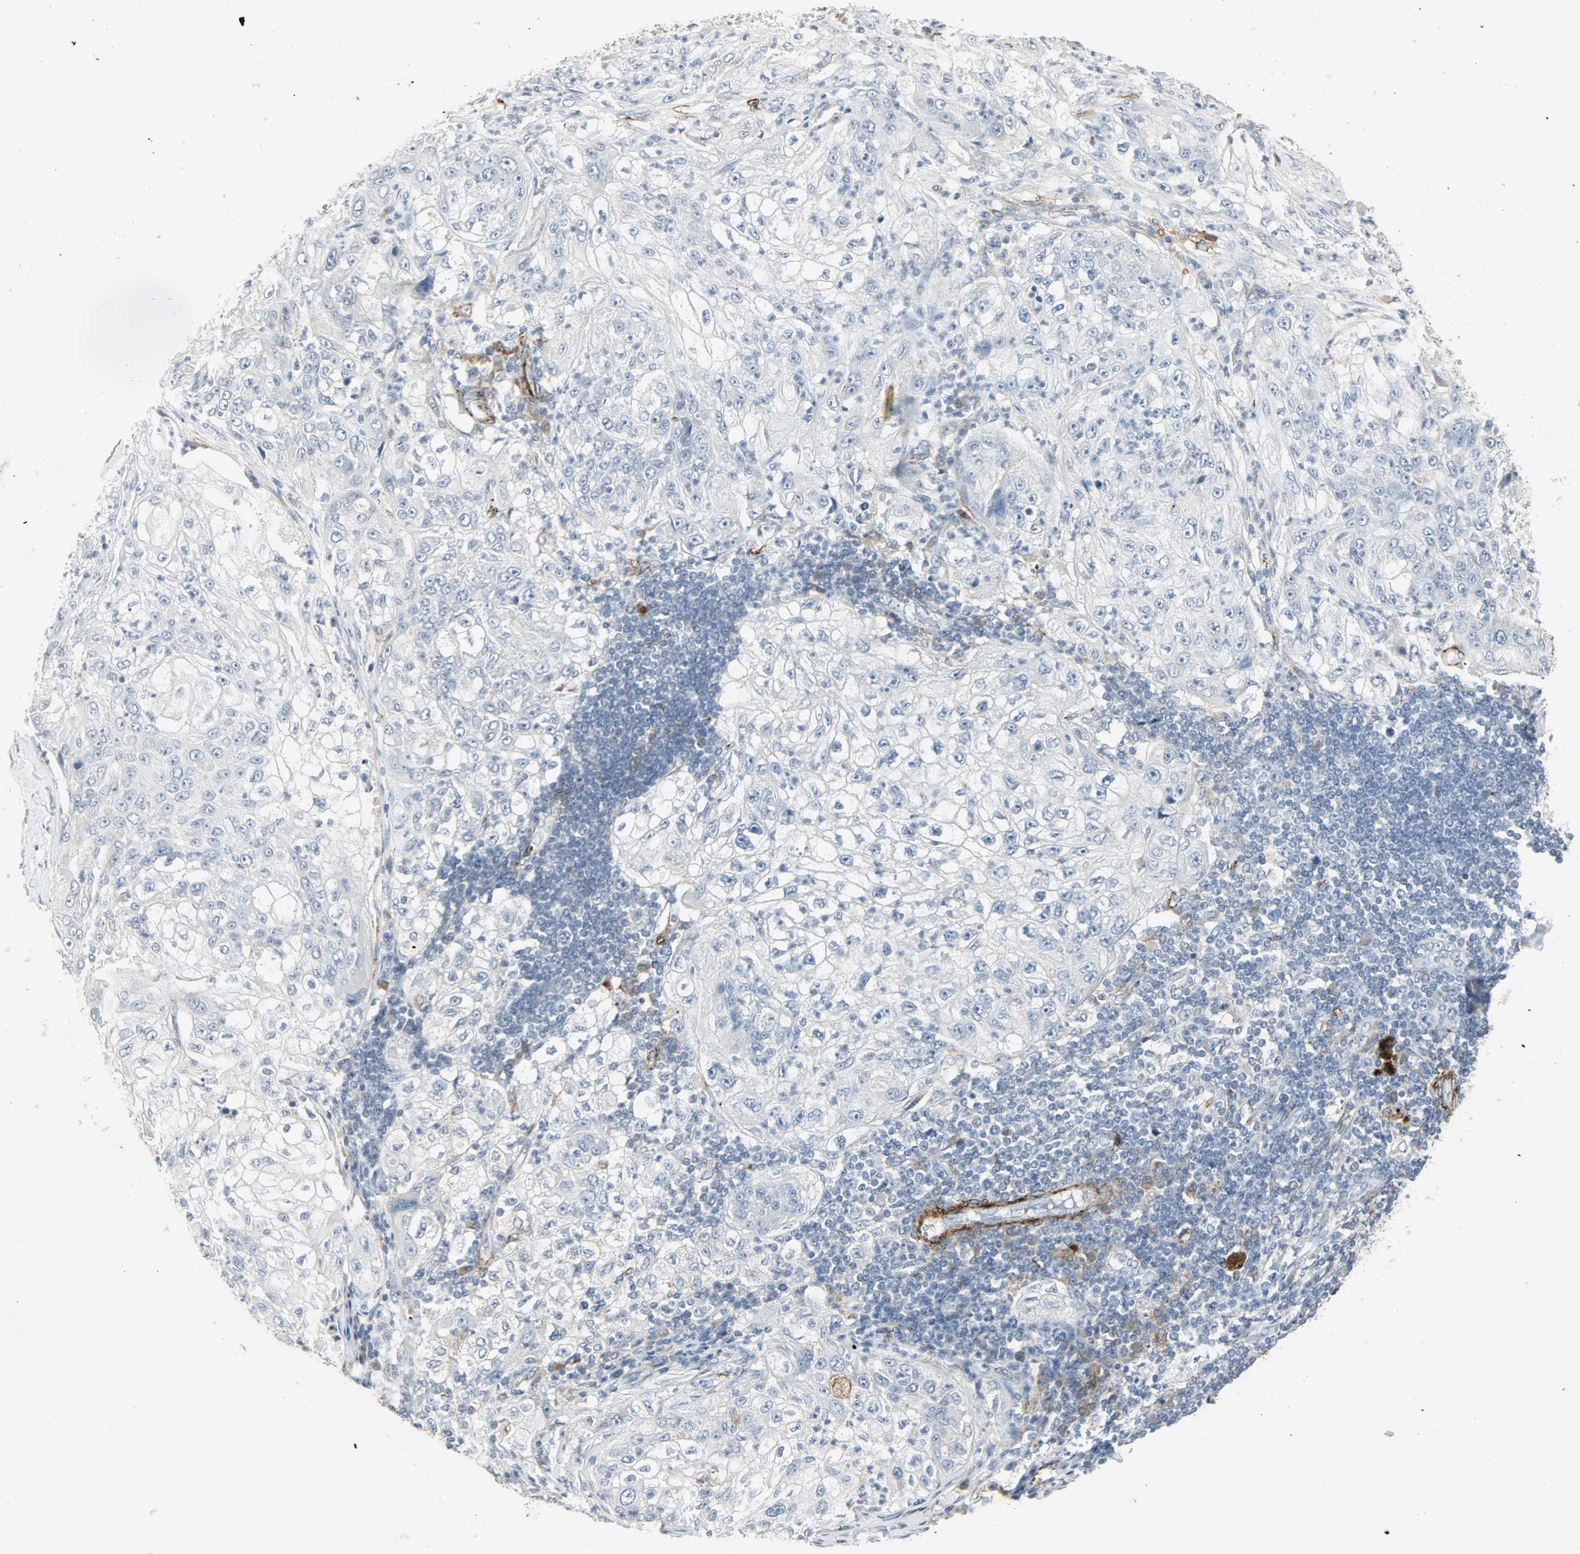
{"staining": {"intensity": "negative", "quantity": "none", "location": "none"}, "tissue": "lung cancer", "cell_type": "Tumor cells", "image_type": "cancer", "snomed": [{"axis": "morphology", "description": "Inflammation, NOS"}, {"axis": "morphology", "description": "Squamous cell carcinoma, NOS"}, {"axis": "topography", "description": "Lymph node"}, {"axis": "topography", "description": "Soft tissue"}, {"axis": "topography", "description": "Lung"}], "caption": "The histopathology image reveals no staining of tumor cells in squamous cell carcinoma (lung).", "gene": "ENPEP", "patient": {"sex": "male", "age": 66}}